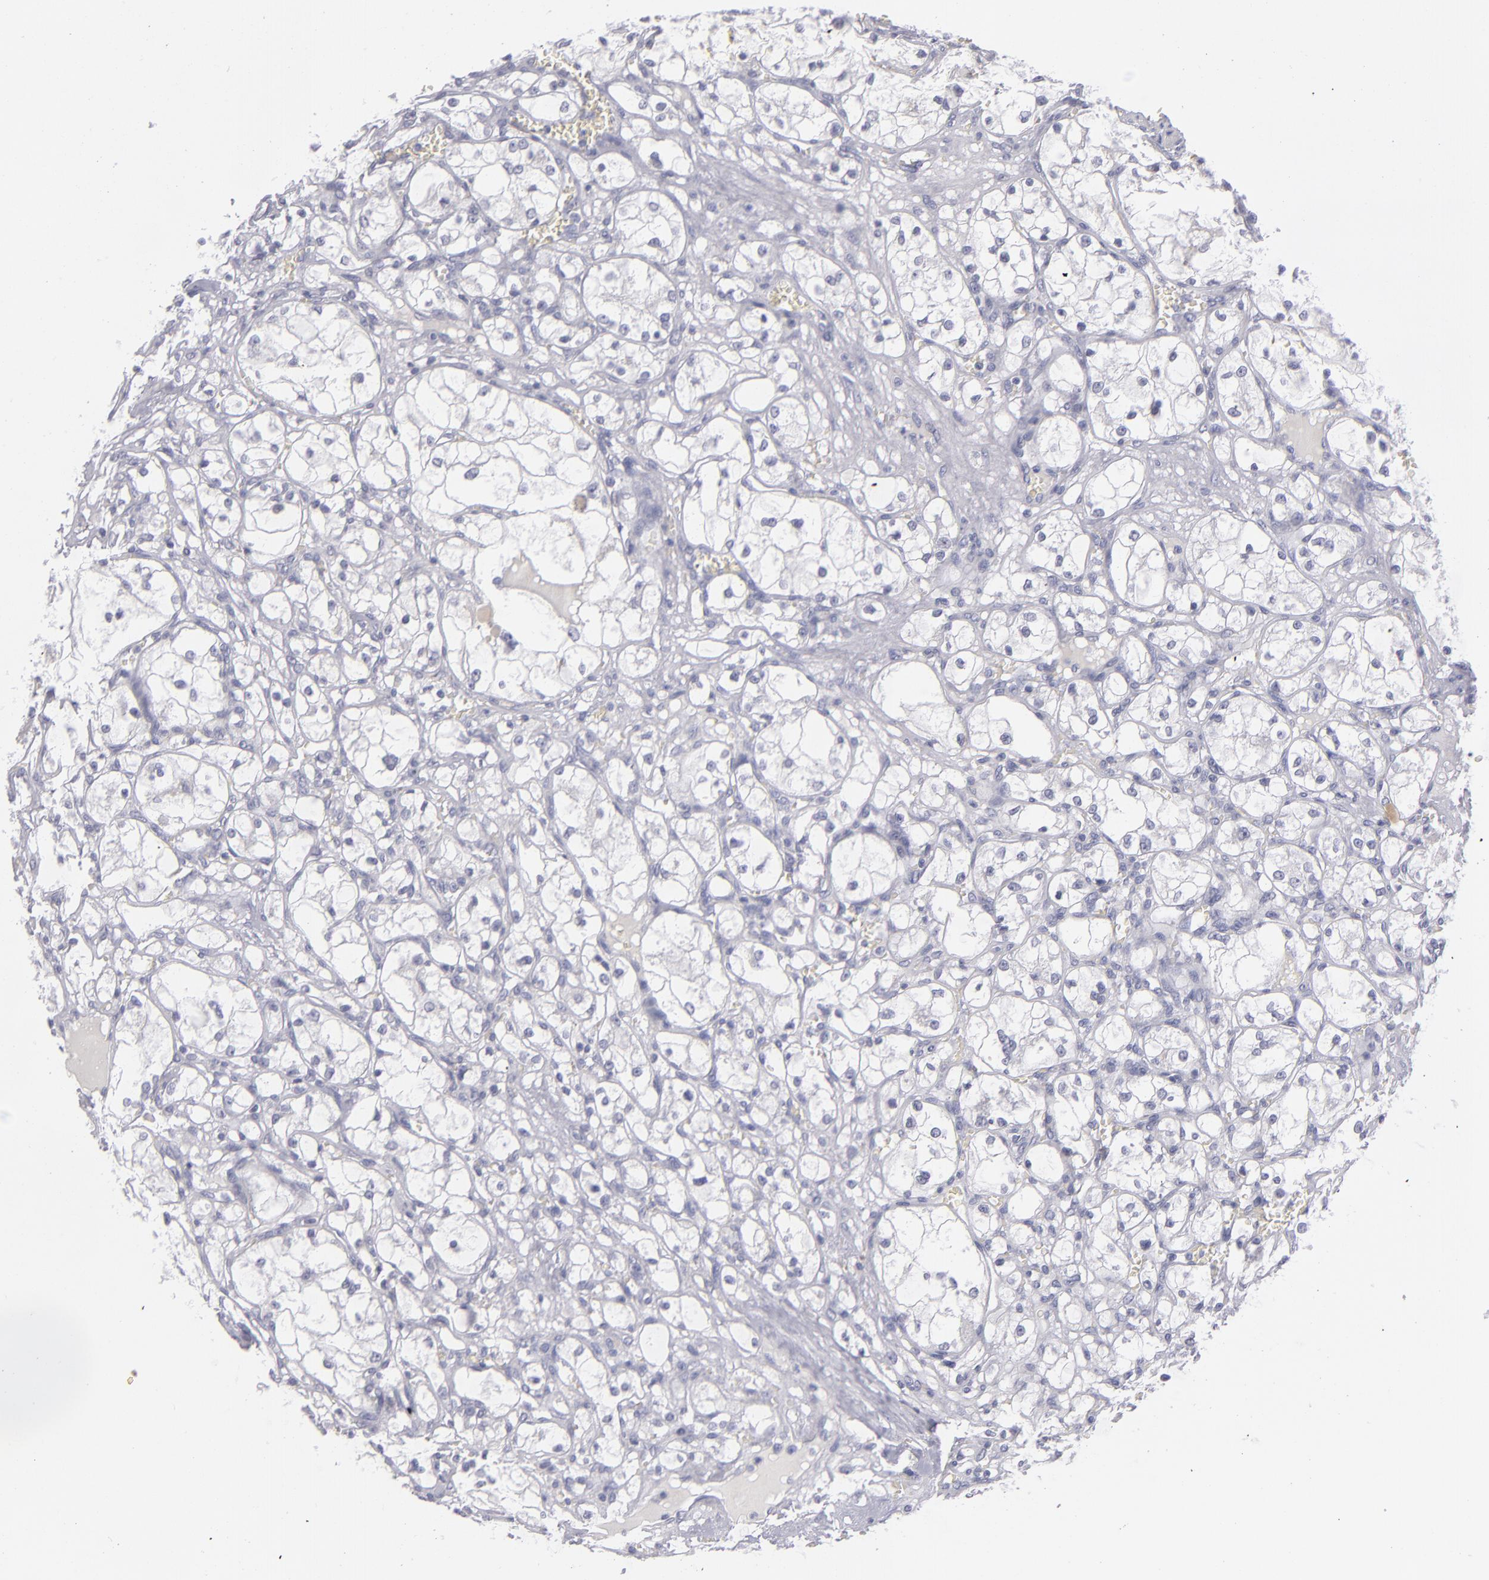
{"staining": {"intensity": "negative", "quantity": "none", "location": "none"}, "tissue": "renal cancer", "cell_type": "Tumor cells", "image_type": "cancer", "snomed": [{"axis": "morphology", "description": "Adenocarcinoma, NOS"}, {"axis": "topography", "description": "Kidney"}], "caption": "High power microscopy image of an immunohistochemistry (IHC) image of renal cancer, revealing no significant positivity in tumor cells.", "gene": "ITGB4", "patient": {"sex": "male", "age": 61}}